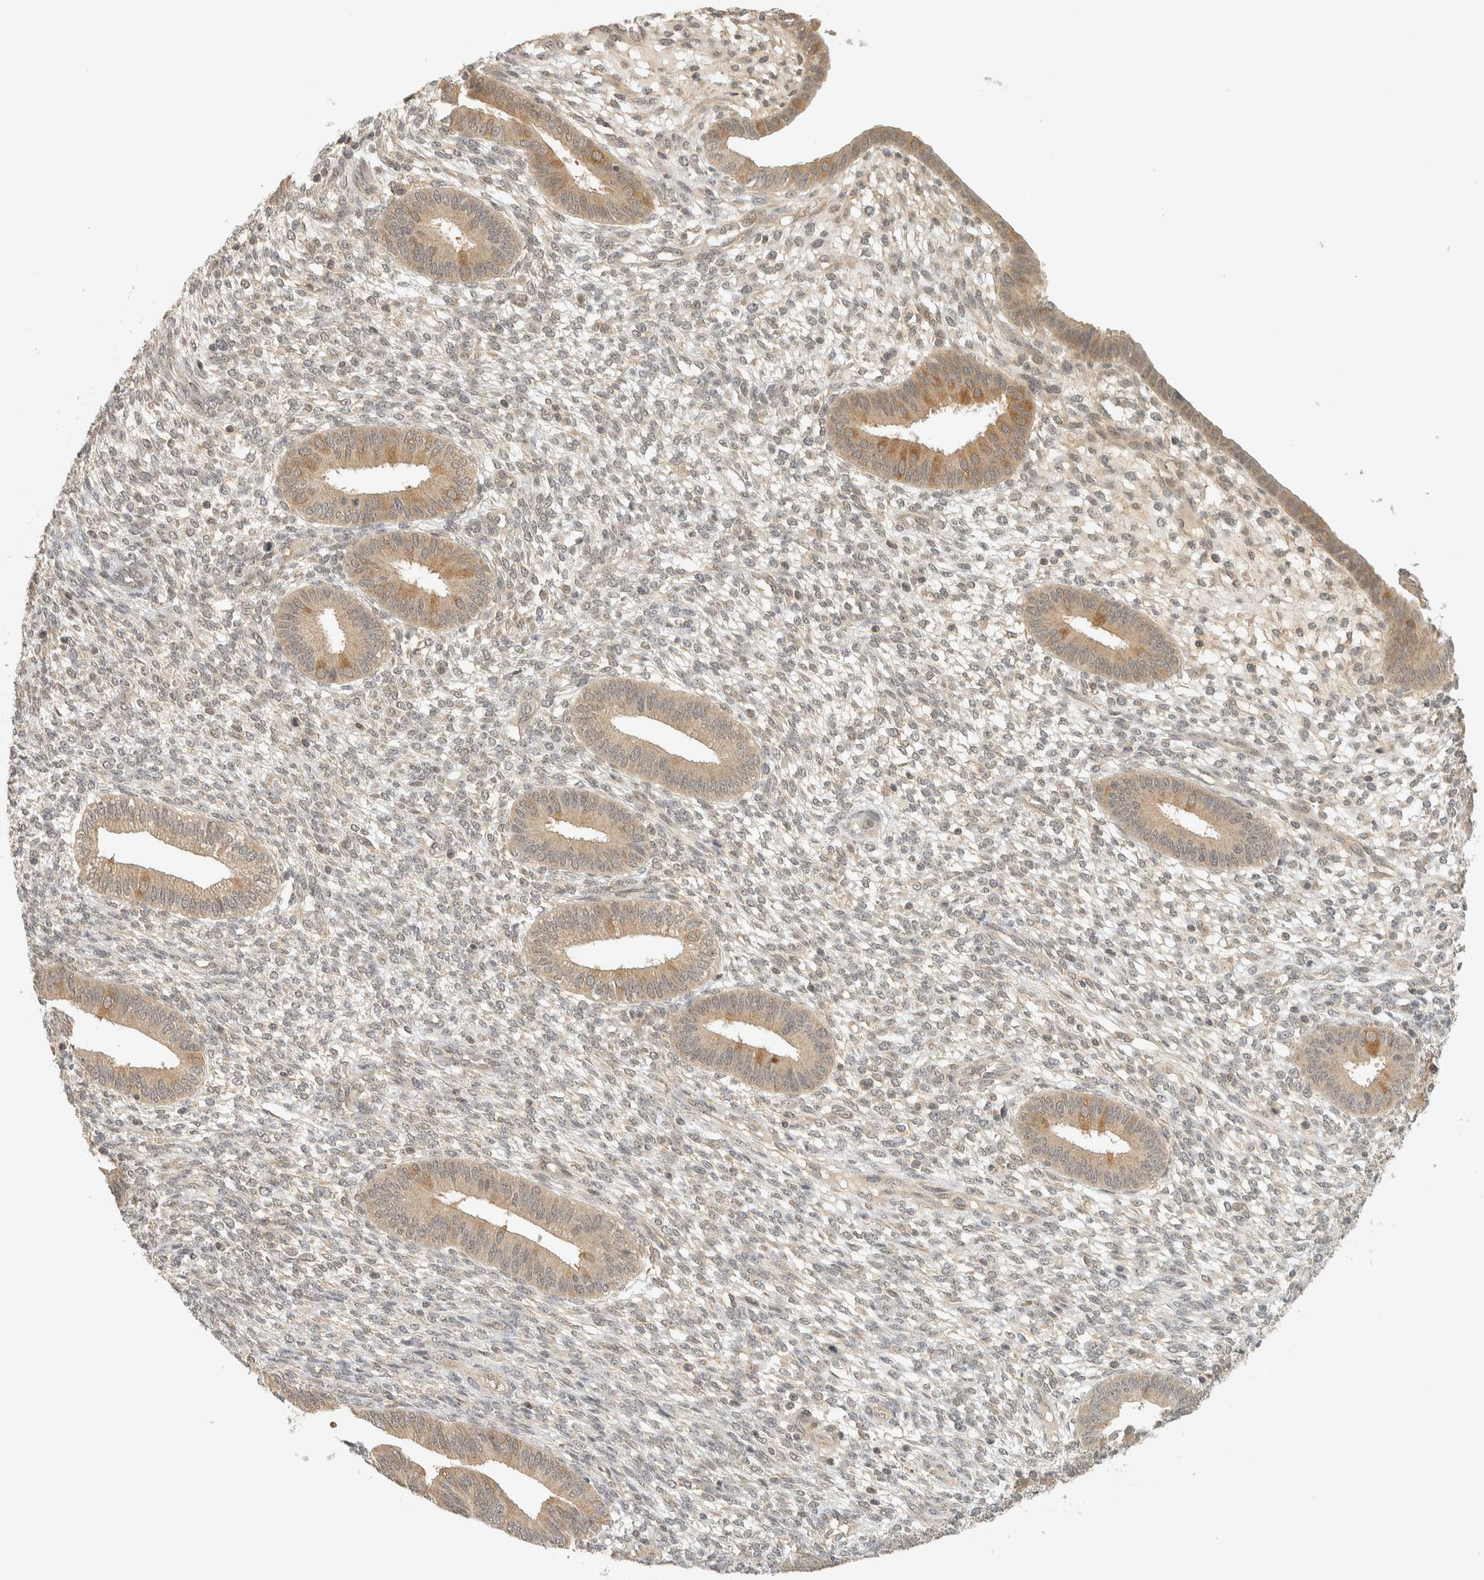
{"staining": {"intensity": "negative", "quantity": "none", "location": "none"}, "tissue": "endometrium", "cell_type": "Cells in endometrial stroma", "image_type": "normal", "snomed": [{"axis": "morphology", "description": "Normal tissue, NOS"}, {"axis": "topography", "description": "Endometrium"}], "caption": "Immunohistochemical staining of normal human endometrium demonstrates no significant positivity in cells in endometrial stroma.", "gene": "KIFAP3", "patient": {"sex": "female", "age": 46}}